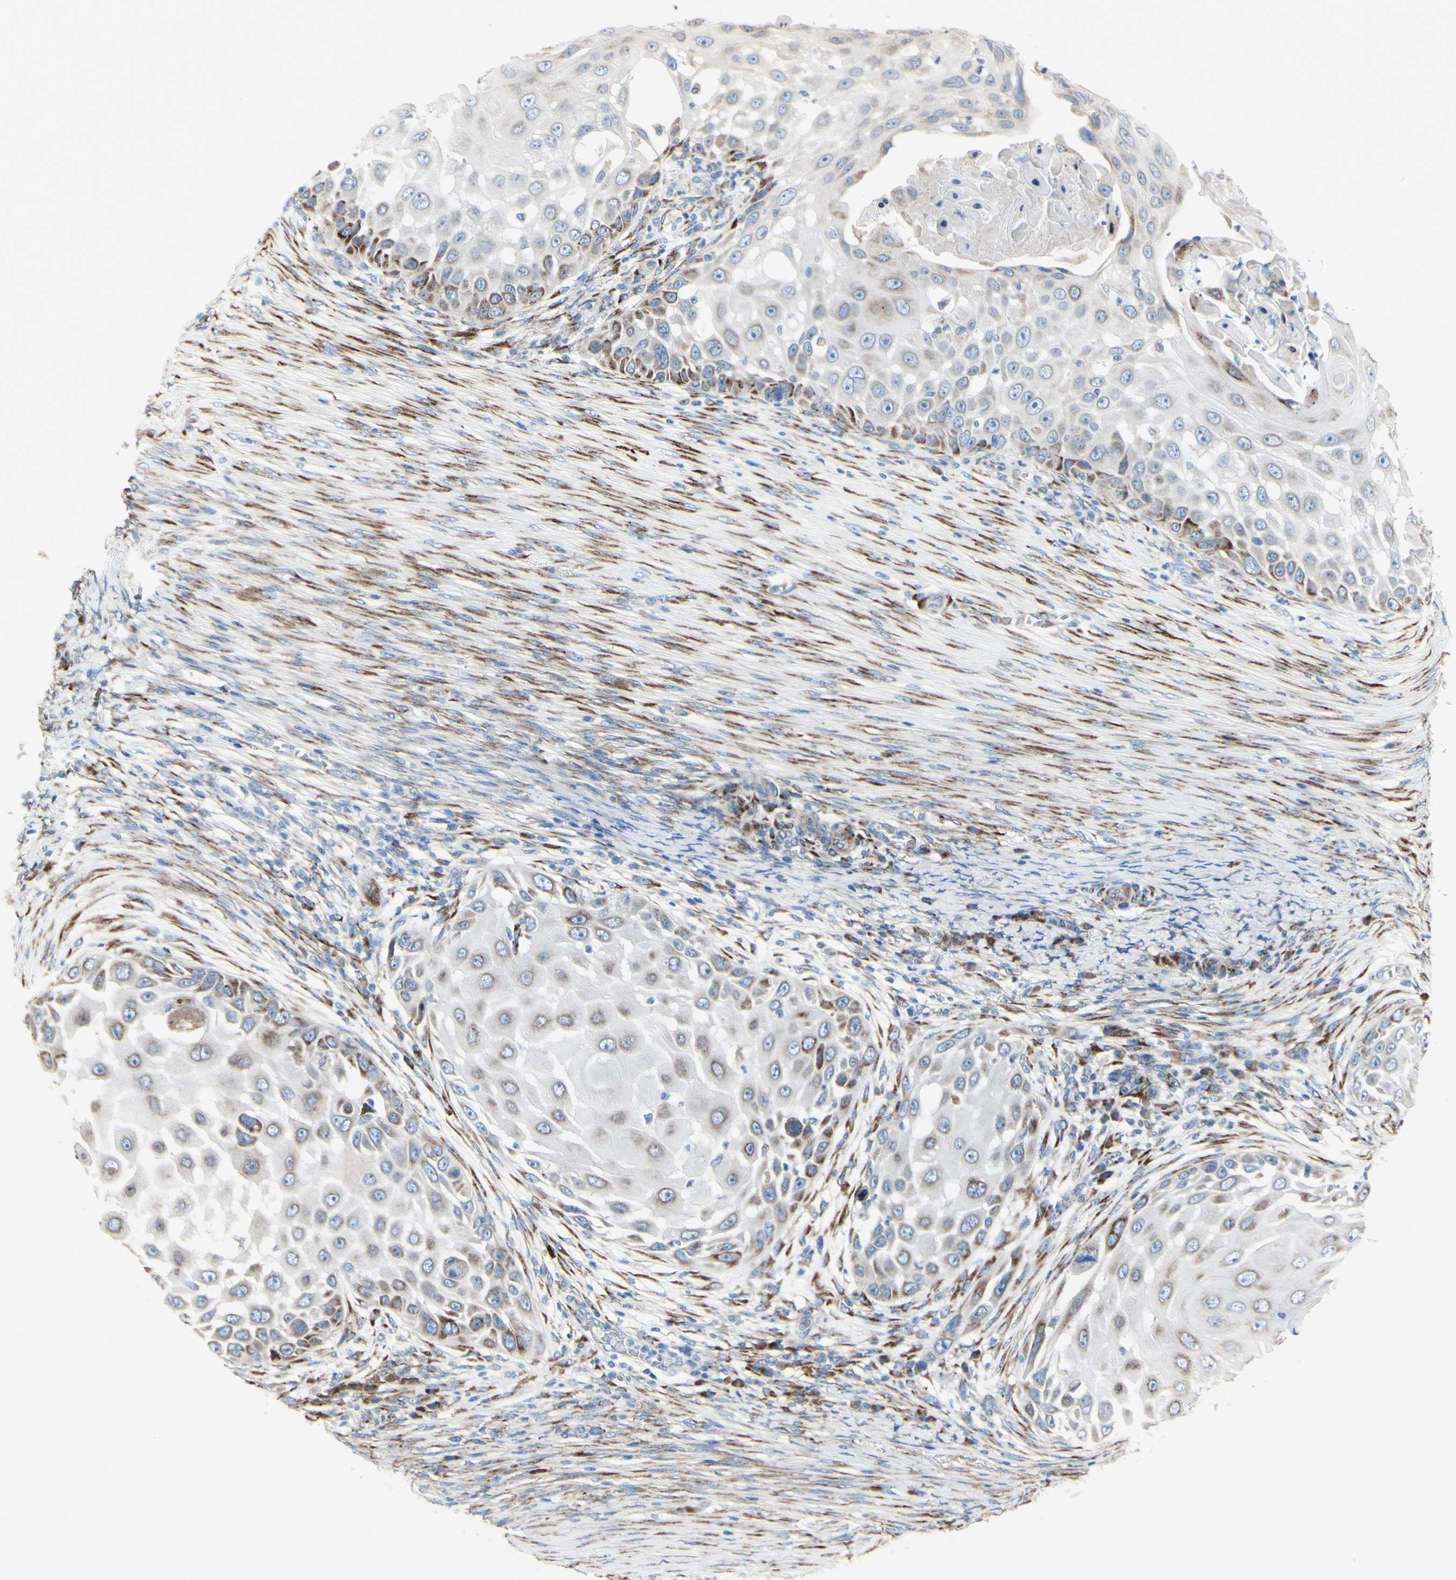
{"staining": {"intensity": "moderate", "quantity": "<25%", "location": "cytoplasmic/membranous"}, "tissue": "skin cancer", "cell_type": "Tumor cells", "image_type": "cancer", "snomed": [{"axis": "morphology", "description": "Squamous cell carcinoma, NOS"}, {"axis": "topography", "description": "Skin"}], "caption": "A high-resolution micrograph shows immunohistochemistry (IHC) staining of squamous cell carcinoma (skin), which demonstrates moderate cytoplasmic/membranous staining in approximately <25% of tumor cells. Nuclei are stained in blue.", "gene": "AGPAT5", "patient": {"sex": "female", "age": 44}}